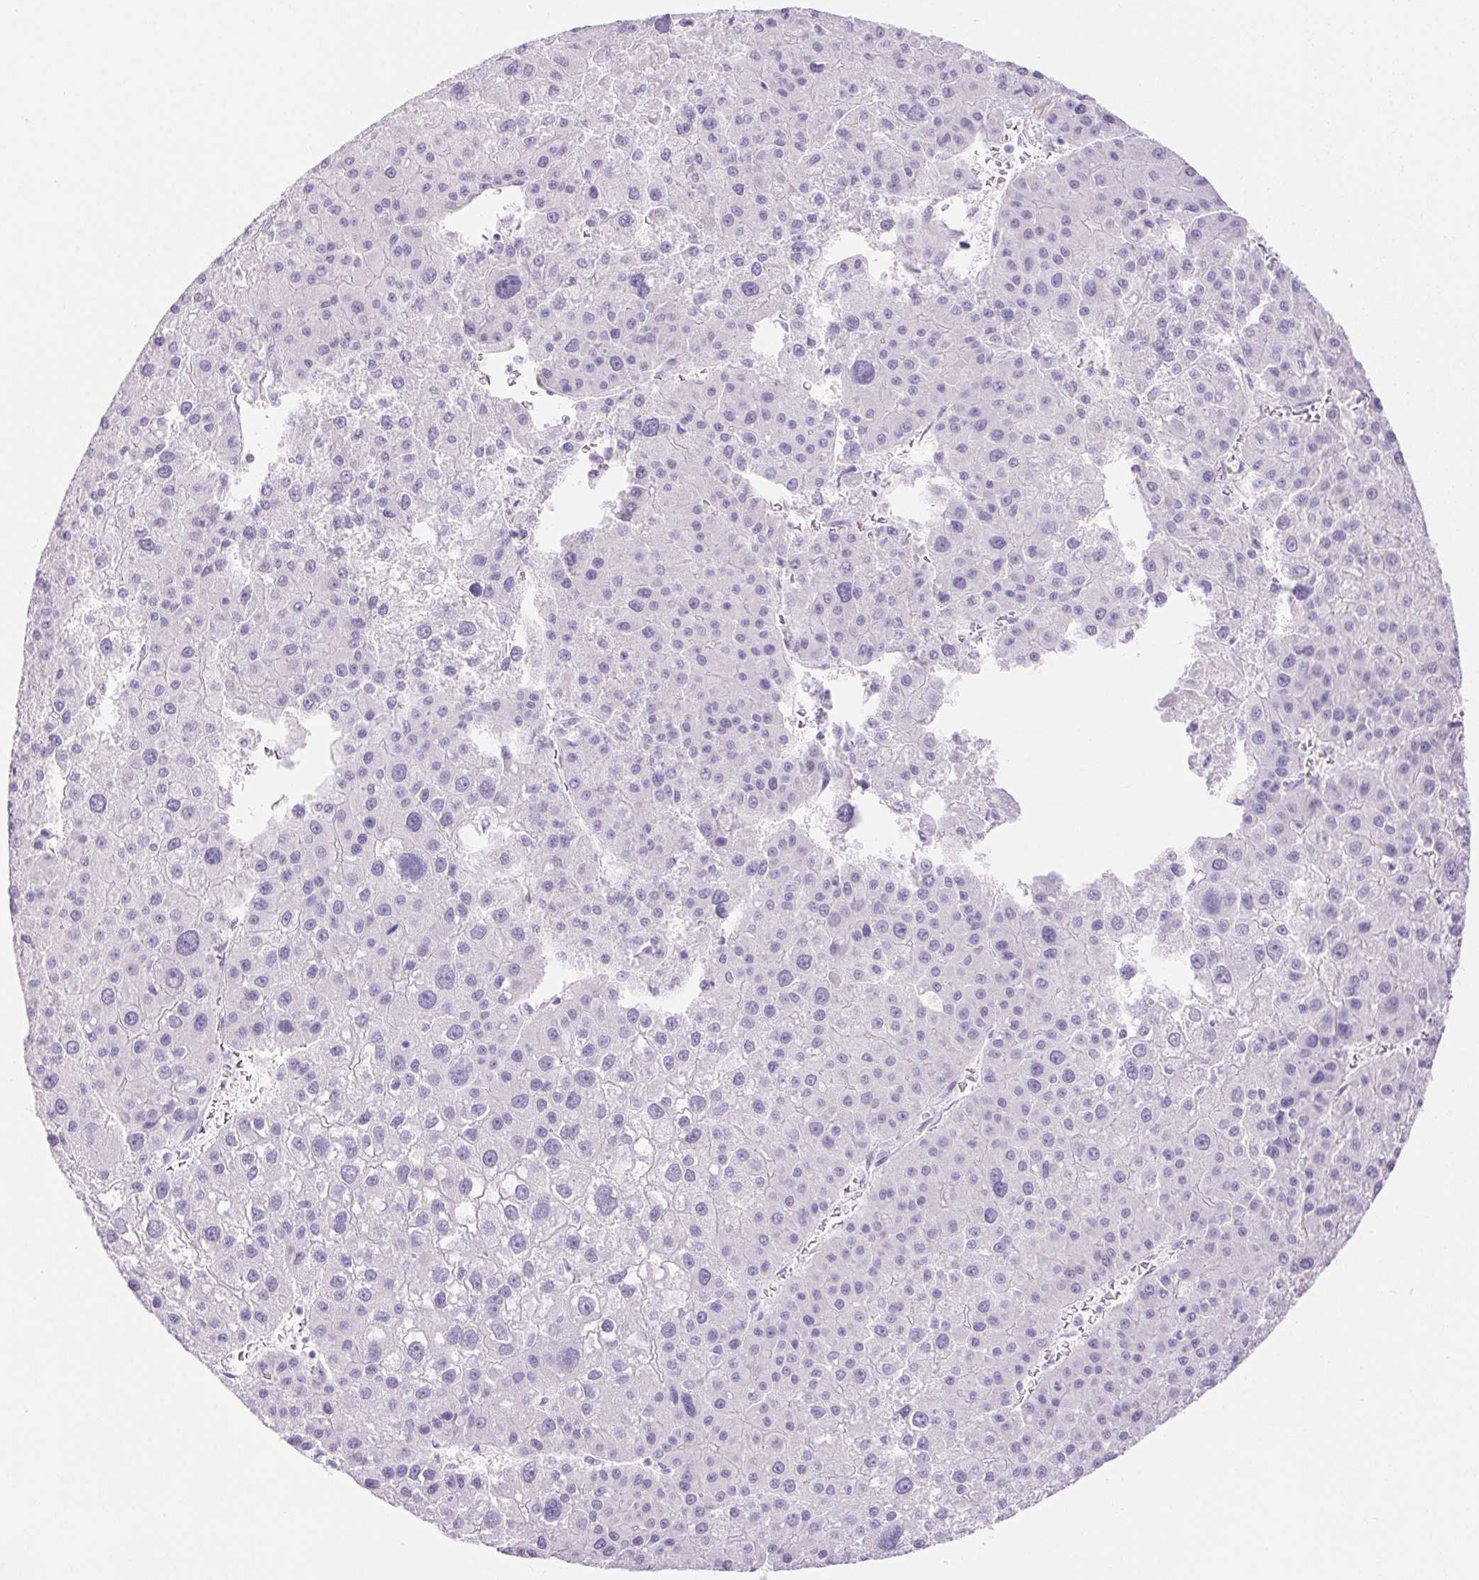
{"staining": {"intensity": "negative", "quantity": "none", "location": "none"}, "tissue": "liver cancer", "cell_type": "Tumor cells", "image_type": "cancer", "snomed": [{"axis": "morphology", "description": "Carcinoma, Hepatocellular, NOS"}, {"axis": "topography", "description": "Liver"}], "caption": "Immunohistochemistry (IHC) image of human liver cancer stained for a protein (brown), which displays no expression in tumor cells.", "gene": "ERP27", "patient": {"sex": "male", "age": 73}}